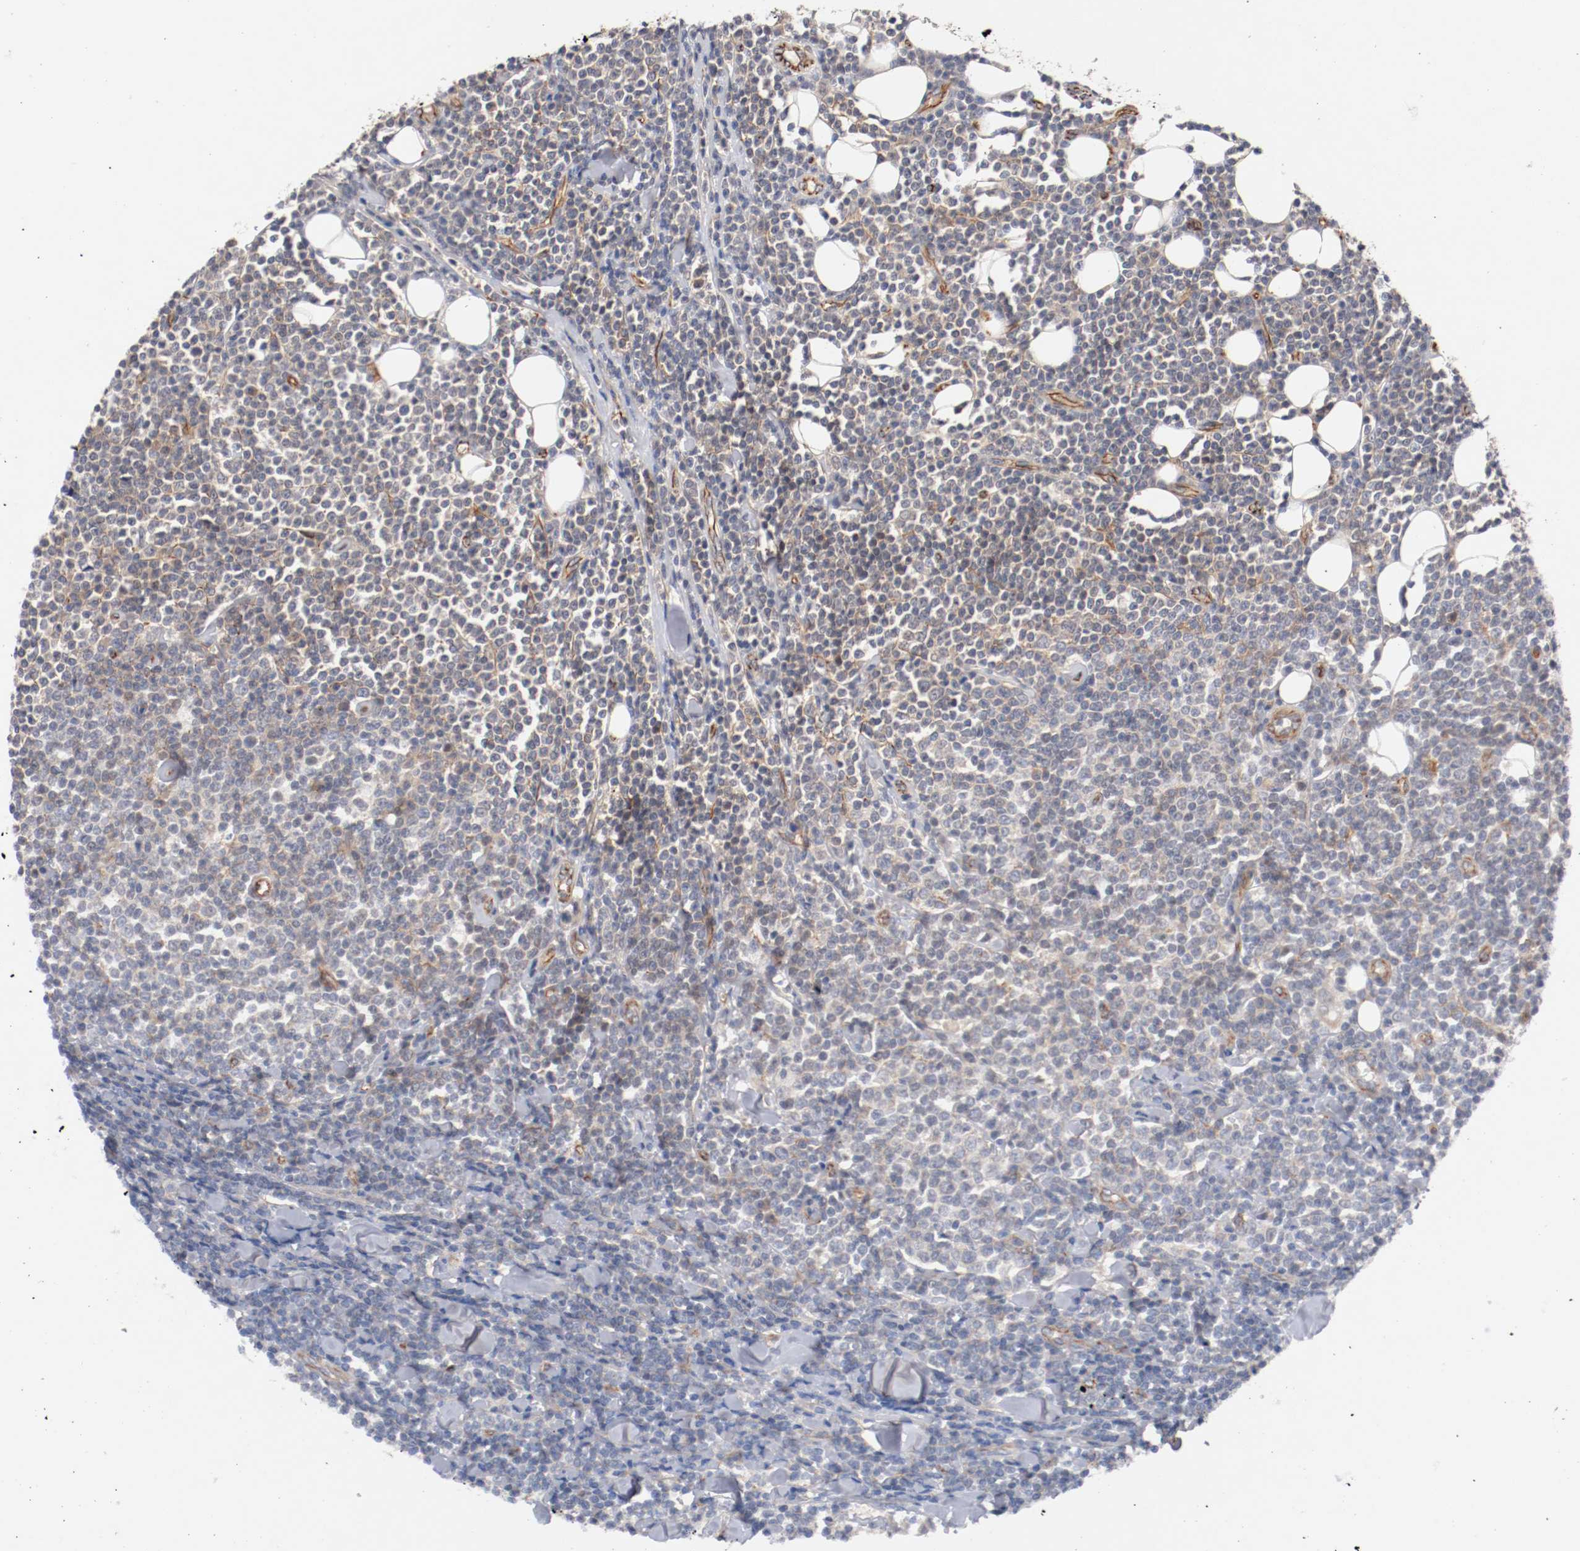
{"staining": {"intensity": "negative", "quantity": "none", "location": "none"}, "tissue": "lymphoma", "cell_type": "Tumor cells", "image_type": "cancer", "snomed": [{"axis": "morphology", "description": "Malignant lymphoma, non-Hodgkin's type, Low grade"}, {"axis": "topography", "description": "Soft tissue"}], "caption": "This is an immunohistochemistry histopathology image of low-grade malignant lymphoma, non-Hodgkin's type. There is no positivity in tumor cells.", "gene": "TYK2", "patient": {"sex": "male", "age": 92}}